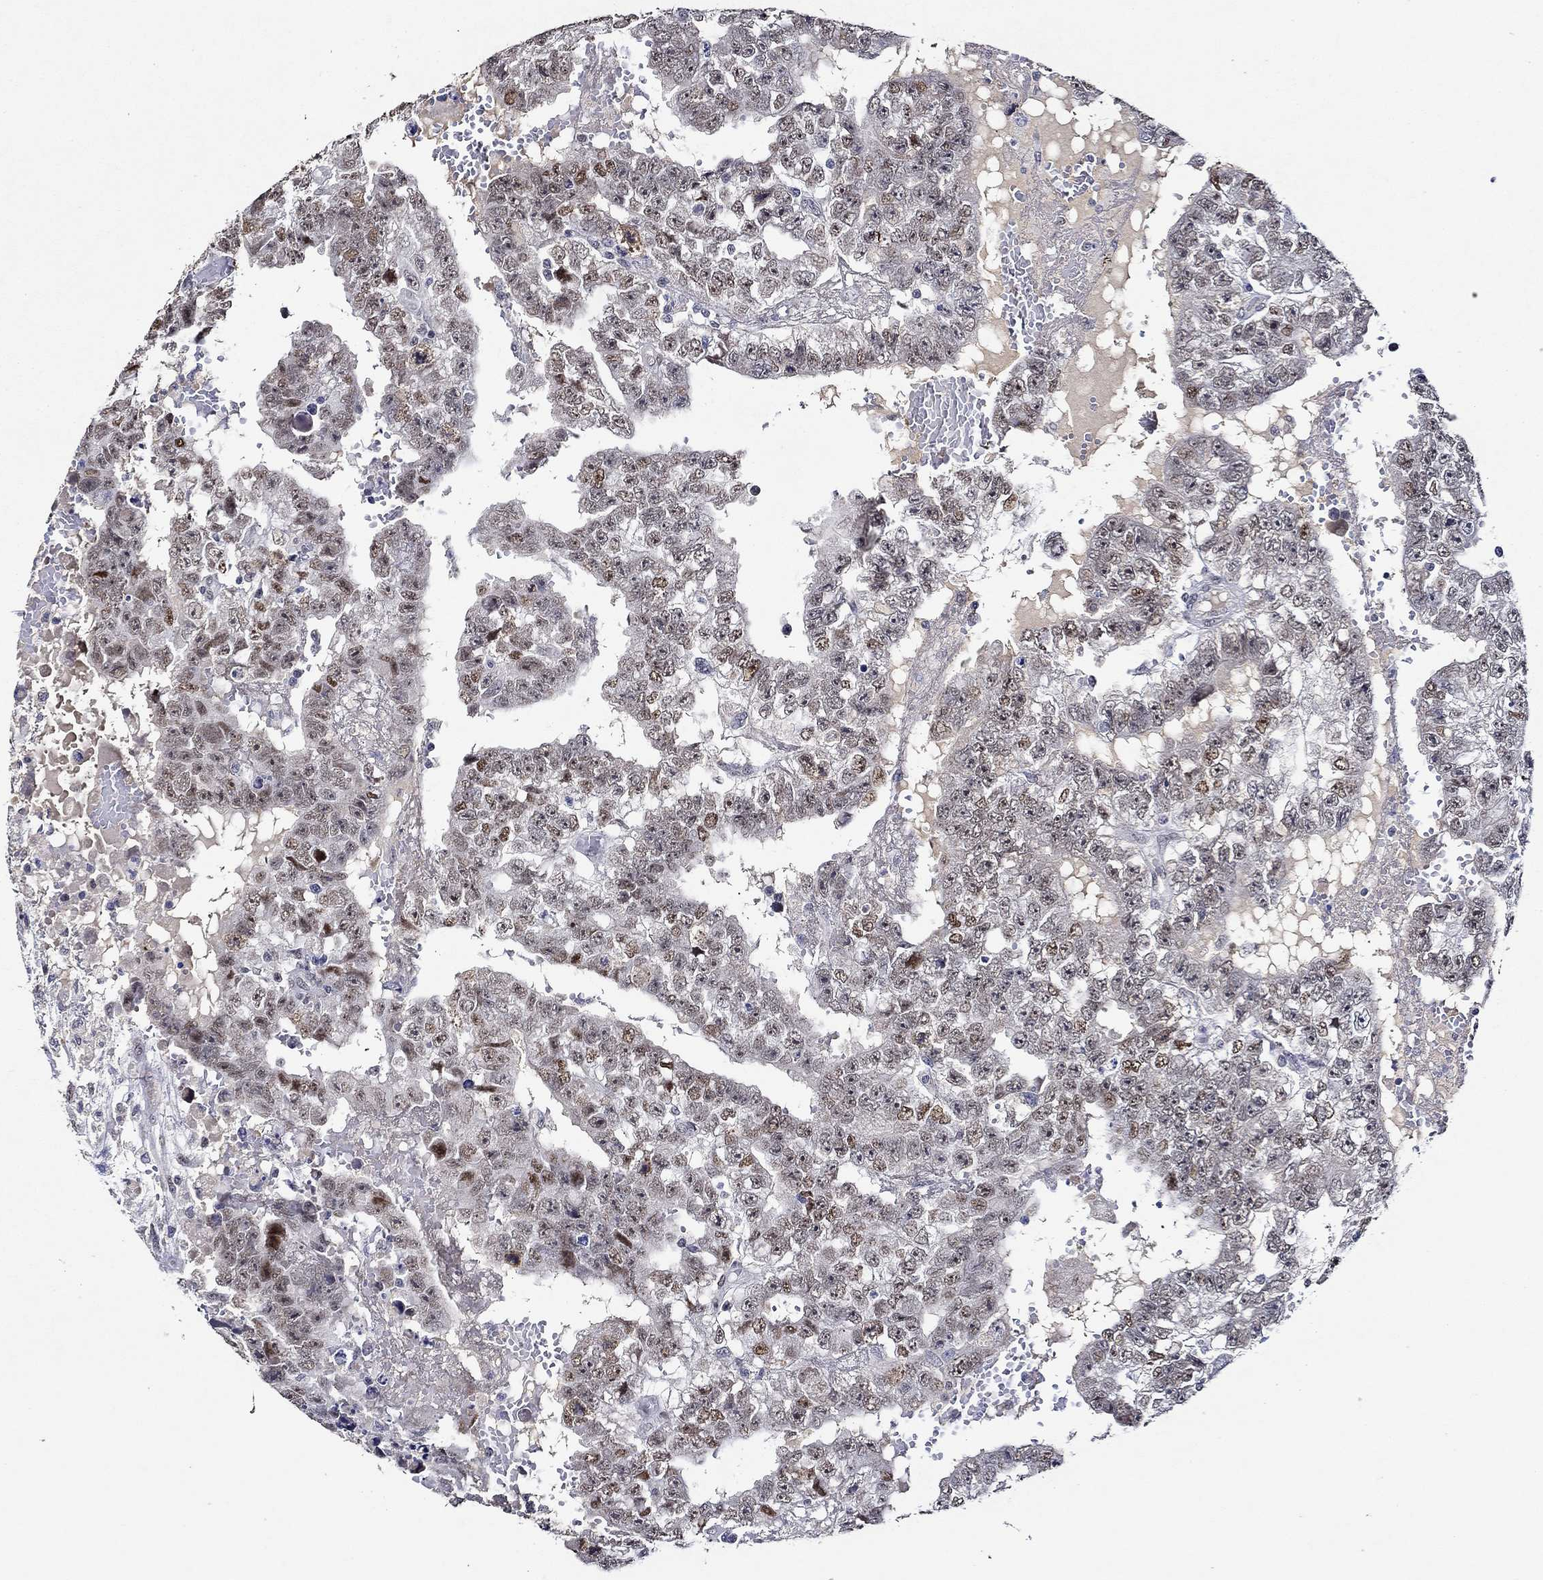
{"staining": {"intensity": "moderate", "quantity": "<25%", "location": "nuclear"}, "tissue": "testis cancer", "cell_type": "Tumor cells", "image_type": "cancer", "snomed": [{"axis": "morphology", "description": "Carcinoma, Embryonal, NOS"}, {"axis": "topography", "description": "Testis"}], "caption": "Human embryonal carcinoma (testis) stained for a protein (brown) reveals moderate nuclear positive expression in about <25% of tumor cells.", "gene": "GATA2", "patient": {"sex": "male", "age": 25}}